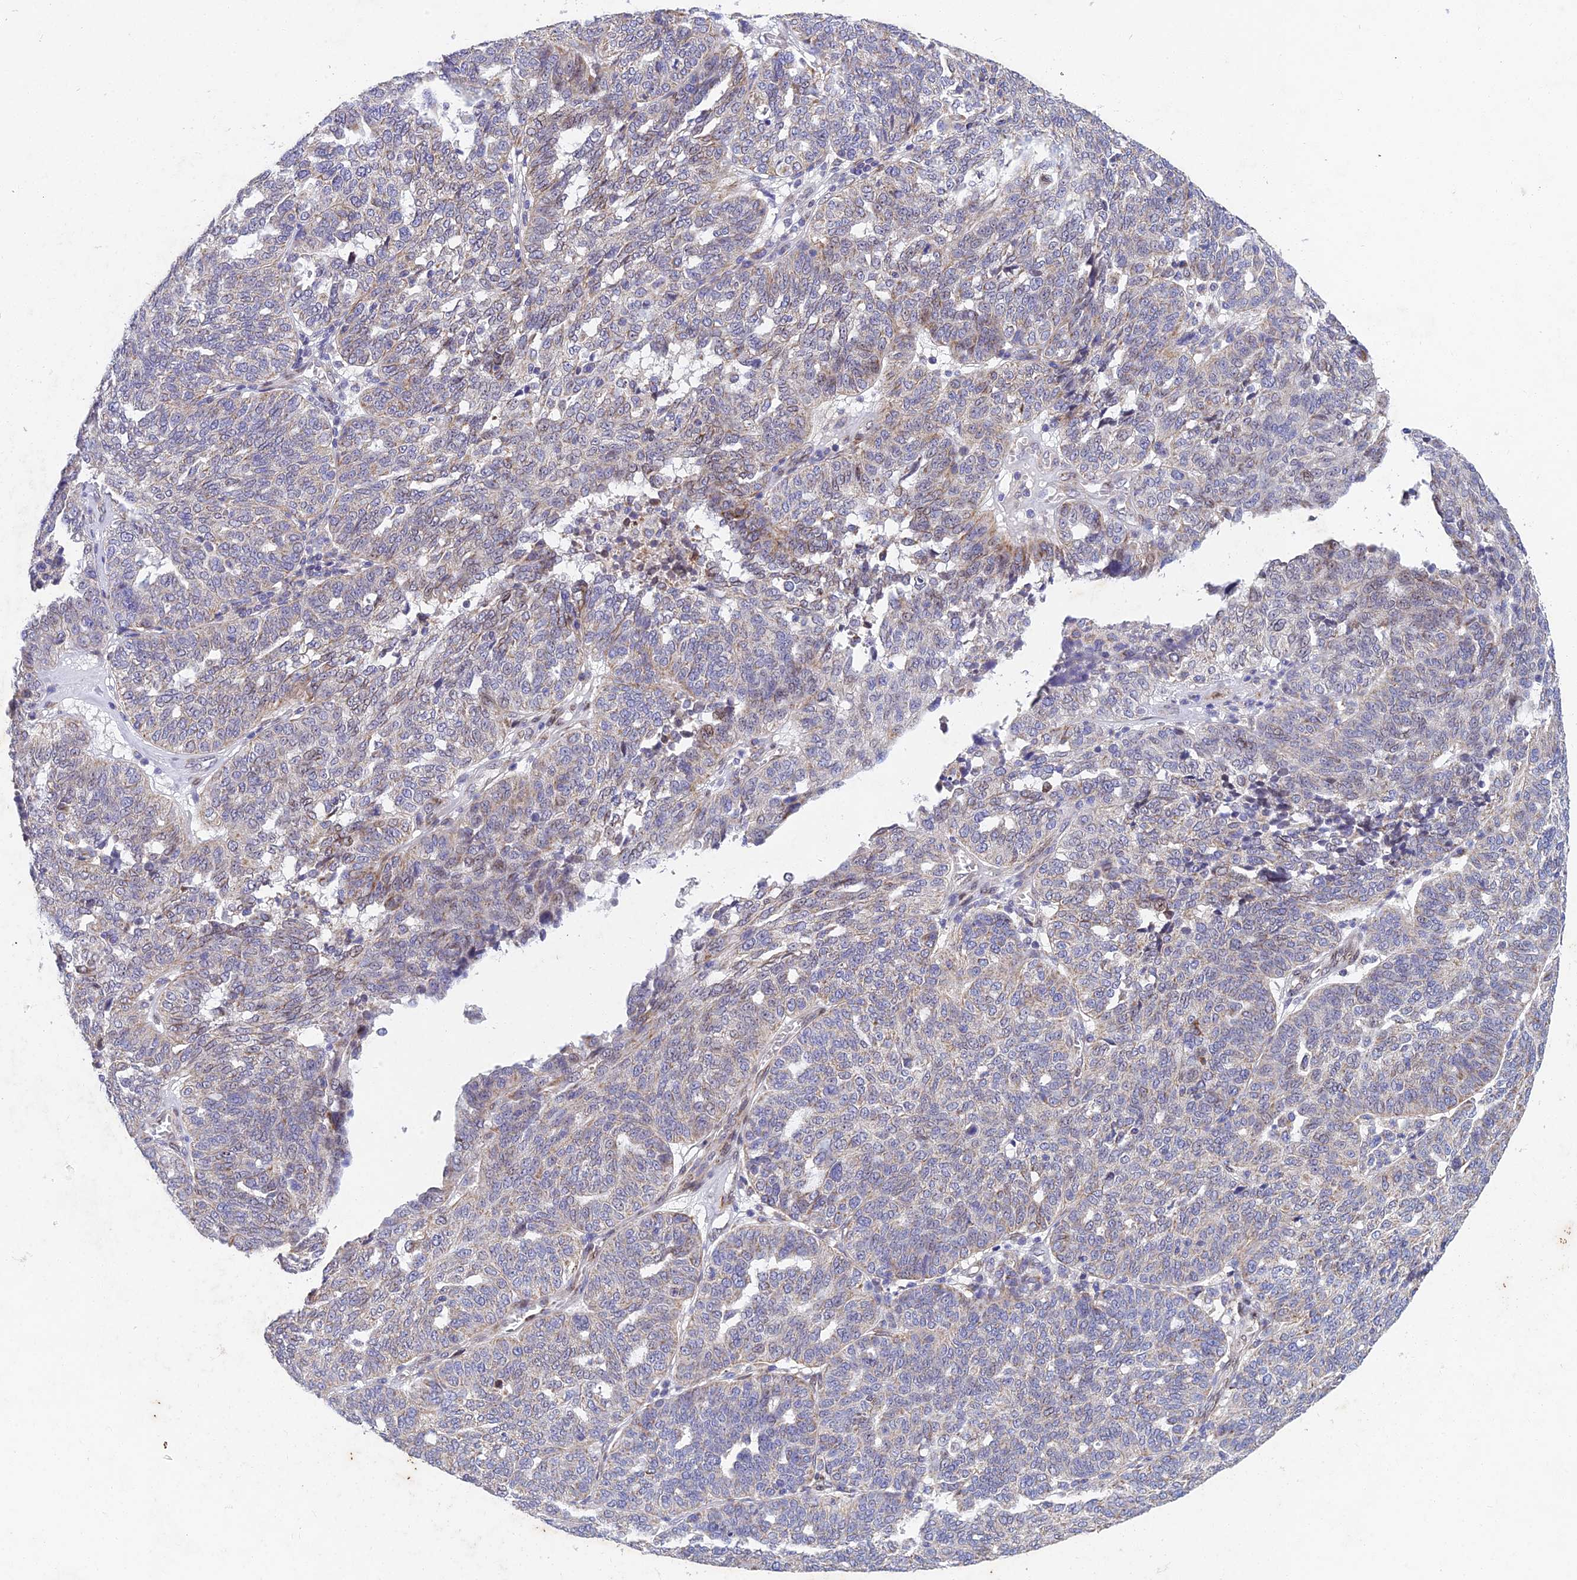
{"staining": {"intensity": "weak", "quantity": "<25%", "location": "cytoplasmic/membranous"}, "tissue": "ovarian cancer", "cell_type": "Tumor cells", "image_type": "cancer", "snomed": [{"axis": "morphology", "description": "Cystadenocarcinoma, serous, NOS"}, {"axis": "topography", "description": "Ovary"}], "caption": "Immunohistochemical staining of ovarian cancer (serous cystadenocarcinoma) reveals no significant staining in tumor cells.", "gene": "MGAT2", "patient": {"sex": "female", "age": 59}}